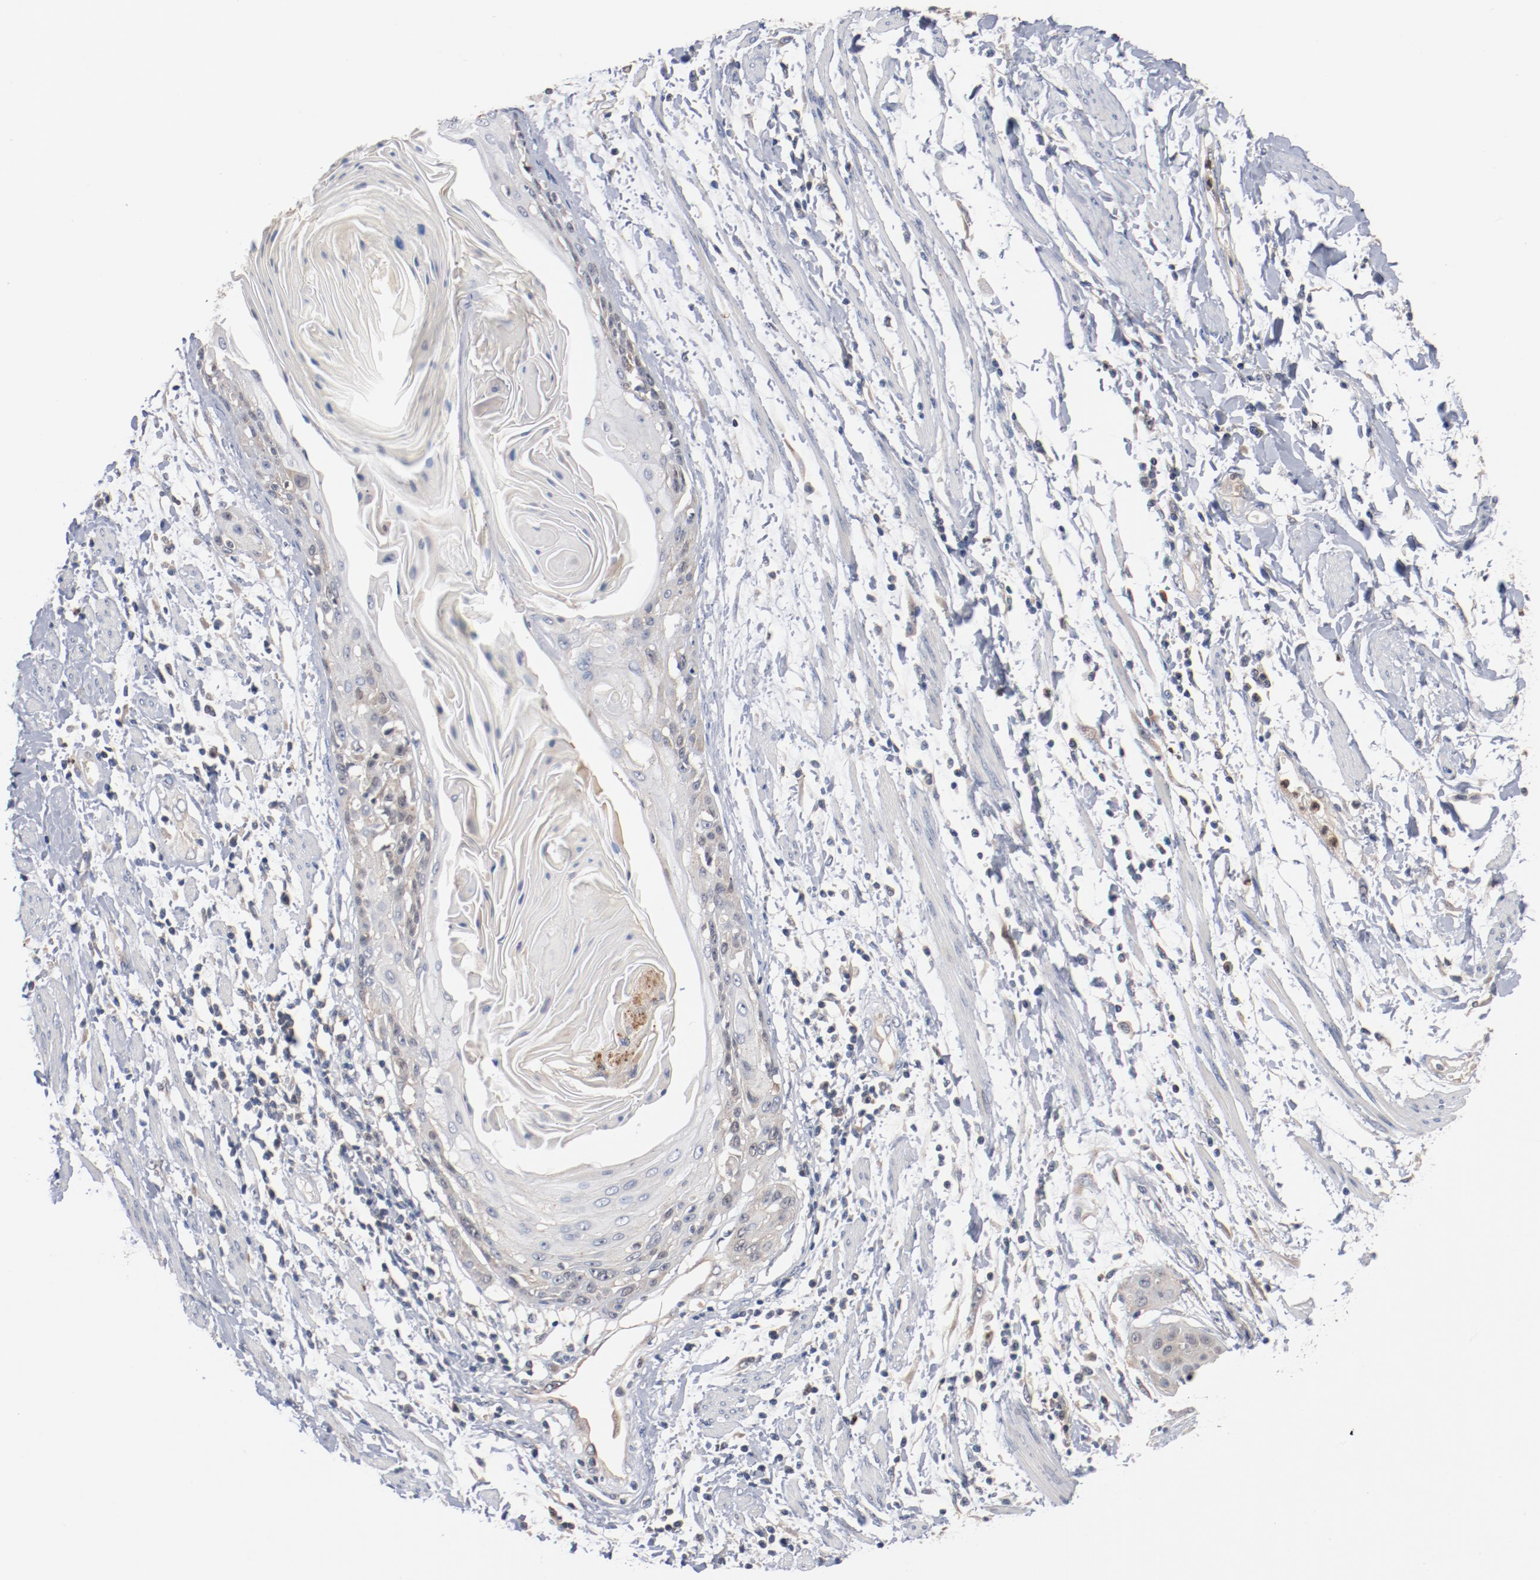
{"staining": {"intensity": "weak", "quantity": "<25%", "location": "cytoplasmic/membranous"}, "tissue": "cervical cancer", "cell_type": "Tumor cells", "image_type": "cancer", "snomed": [{"axis": "morphology", "description": "Squamous cell carcinoma, NOS"}, {"axis": "topography", "description": "Cervix"}], "caption": "There is no significant positivity in tumor cells of cervical cancer.", "gene": "RNASE11", "patient": {"sex": "female", "age": 57}}